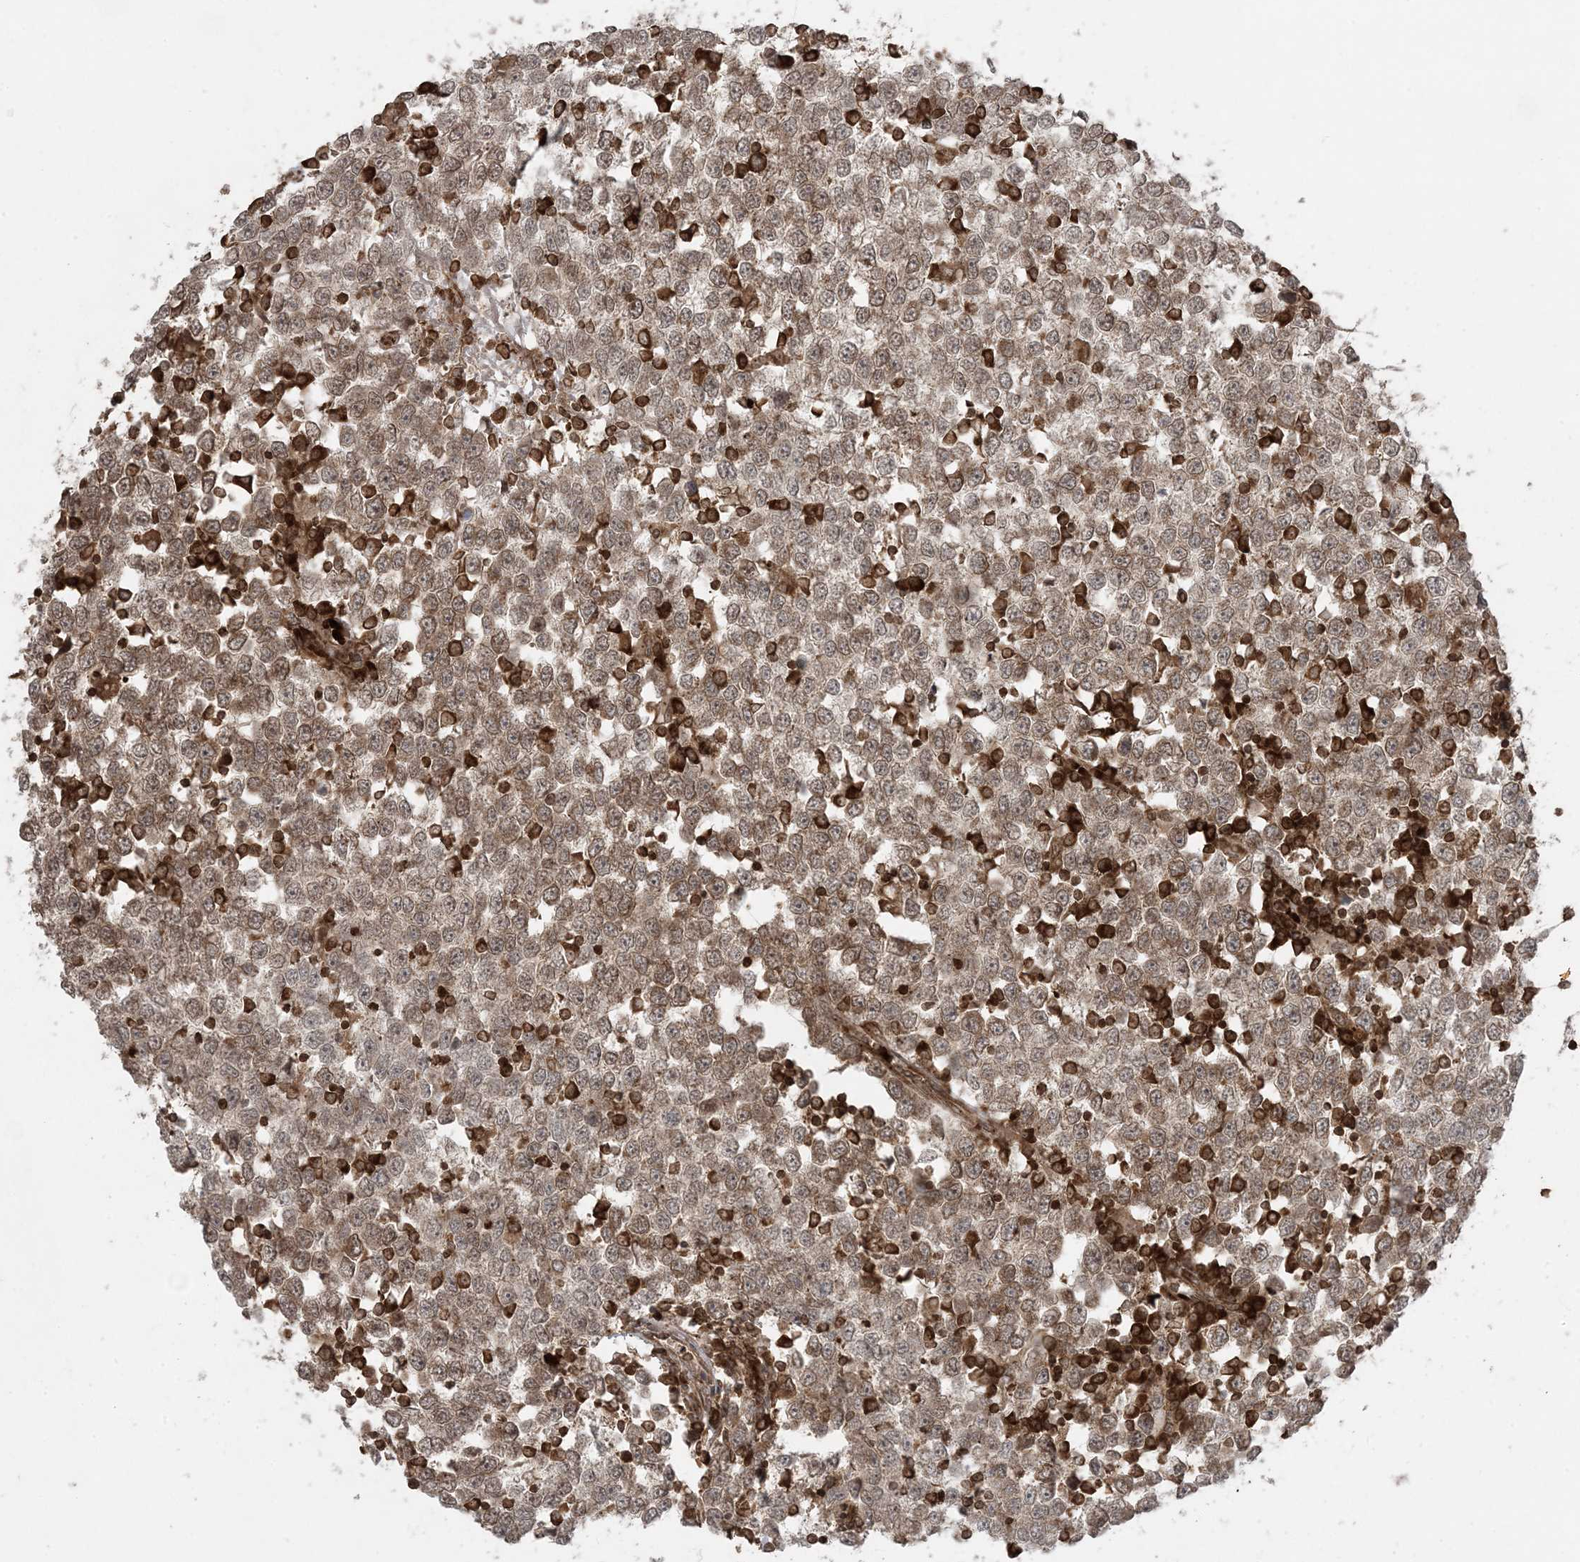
{"staining": {"intensity": "moderate", "quantity": ">75%", "location": "cytoplasmic/membranous"}, "tissue": "testis cancer", "cell_type": "Tumor cells", "image_type": "cancer", "snomed": [{"axis": "morphology", "description": "Seminoma, NOS"}, {"axis": "topography", "description": "Testis"}], "caption": "Immunohistochemical staining of human testis seminoma demonstrates moderate cytoplasmic/membranous protein staining in approximately >75% of tumor cells.", "gene": "DDX19B", "patient": {"sex": "male", "age": 65}}